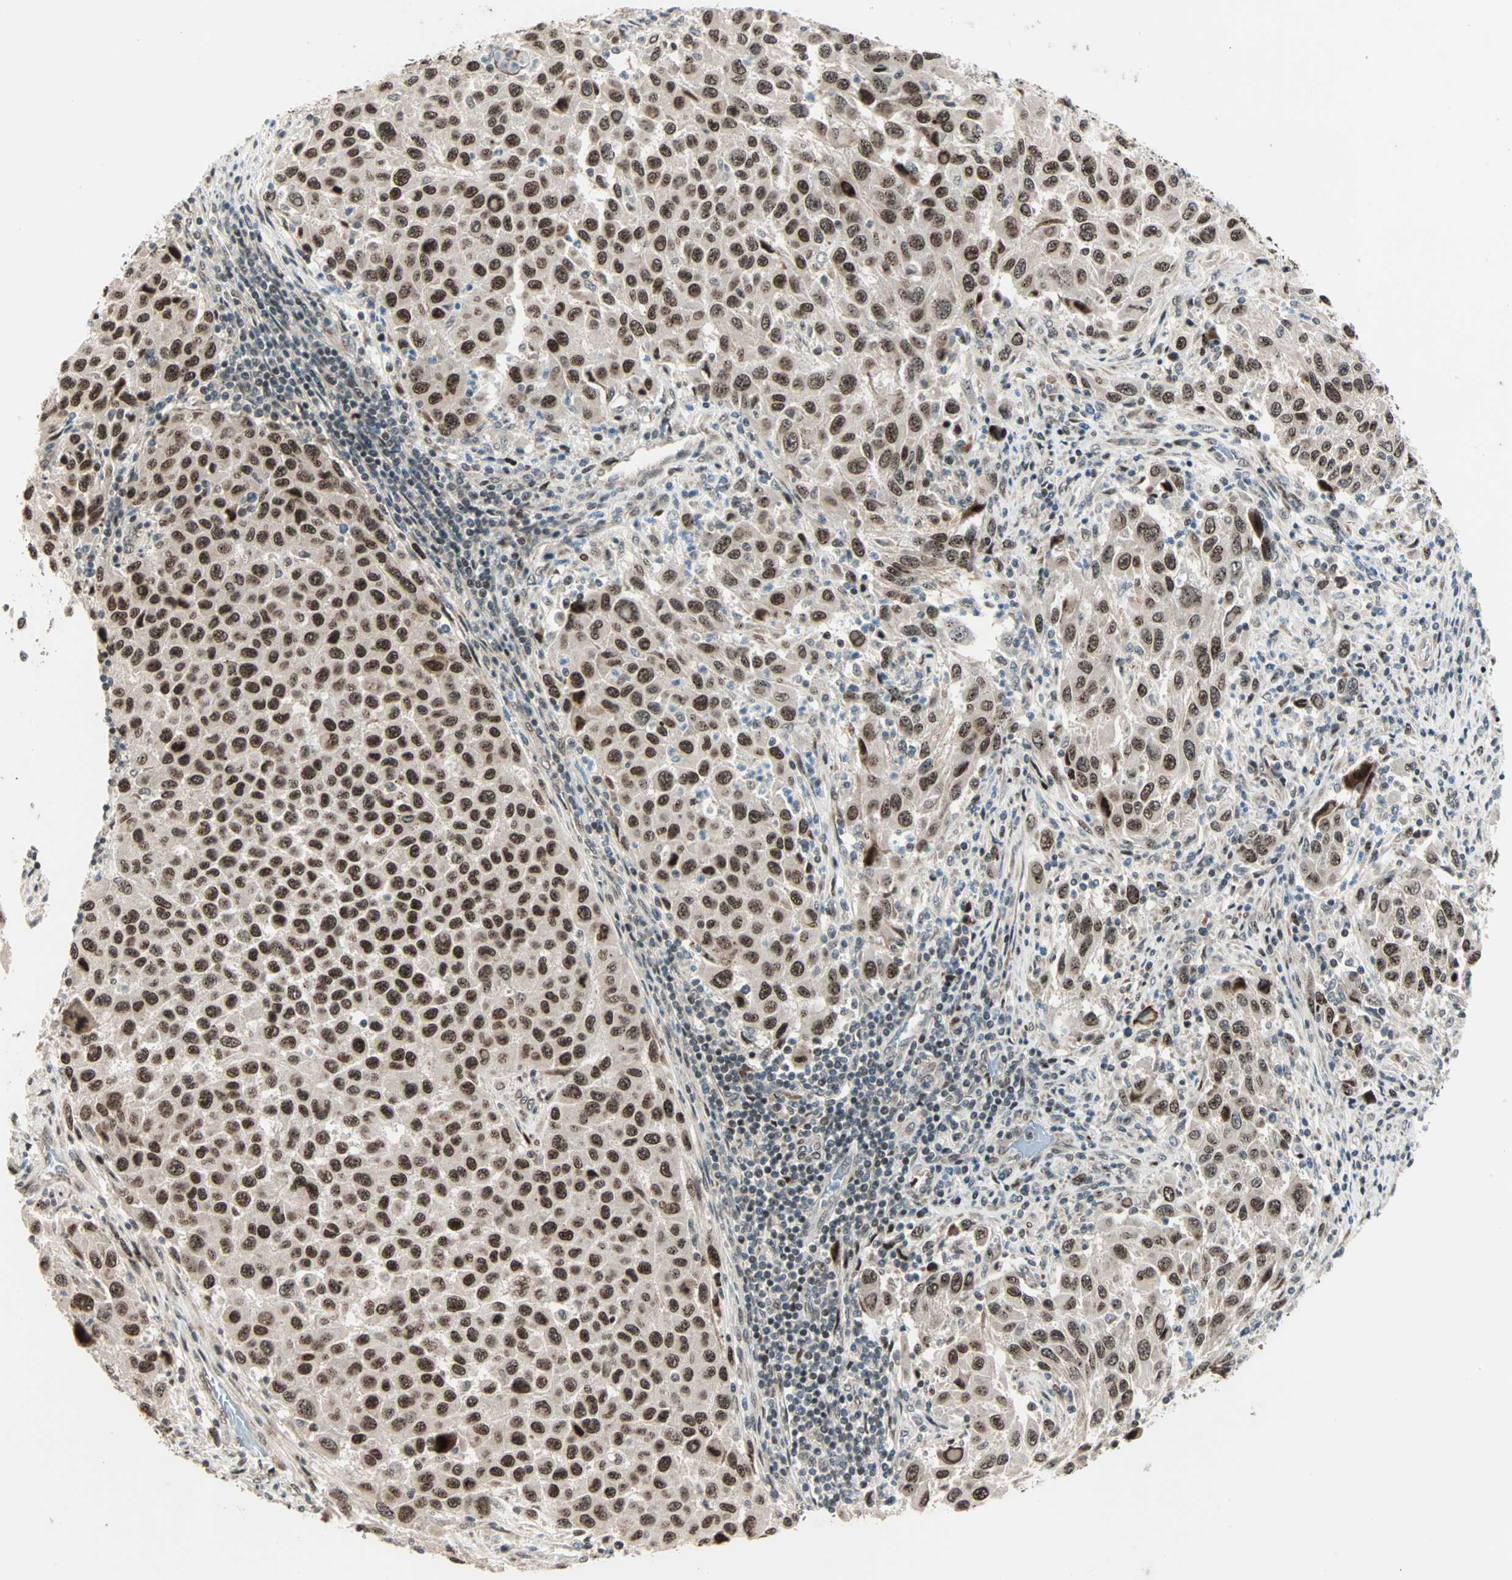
{"staining": {"intensity": "strong", "quantity": ">75%", "location": "nuclear"}, "tissue": "melanoma", "cell_type": "Tumor cells", "image_type": "cancer", "snomed": [{"axis": "morphology", "description": "Malignant melanoma, Metastatic site"}, {"axis": "topography", "description": "Lymph node"}], "caption": "Immunohistochemistry (IHC) of malignant melanoma (metastatic site) displays high levels of strong nuclear staining in about >75% of tumor cells. (Brightfield microscopy of DAB IHC at high magnification).", "gene": "CBX4", "patient": {"sex": "male", "age": 61}}